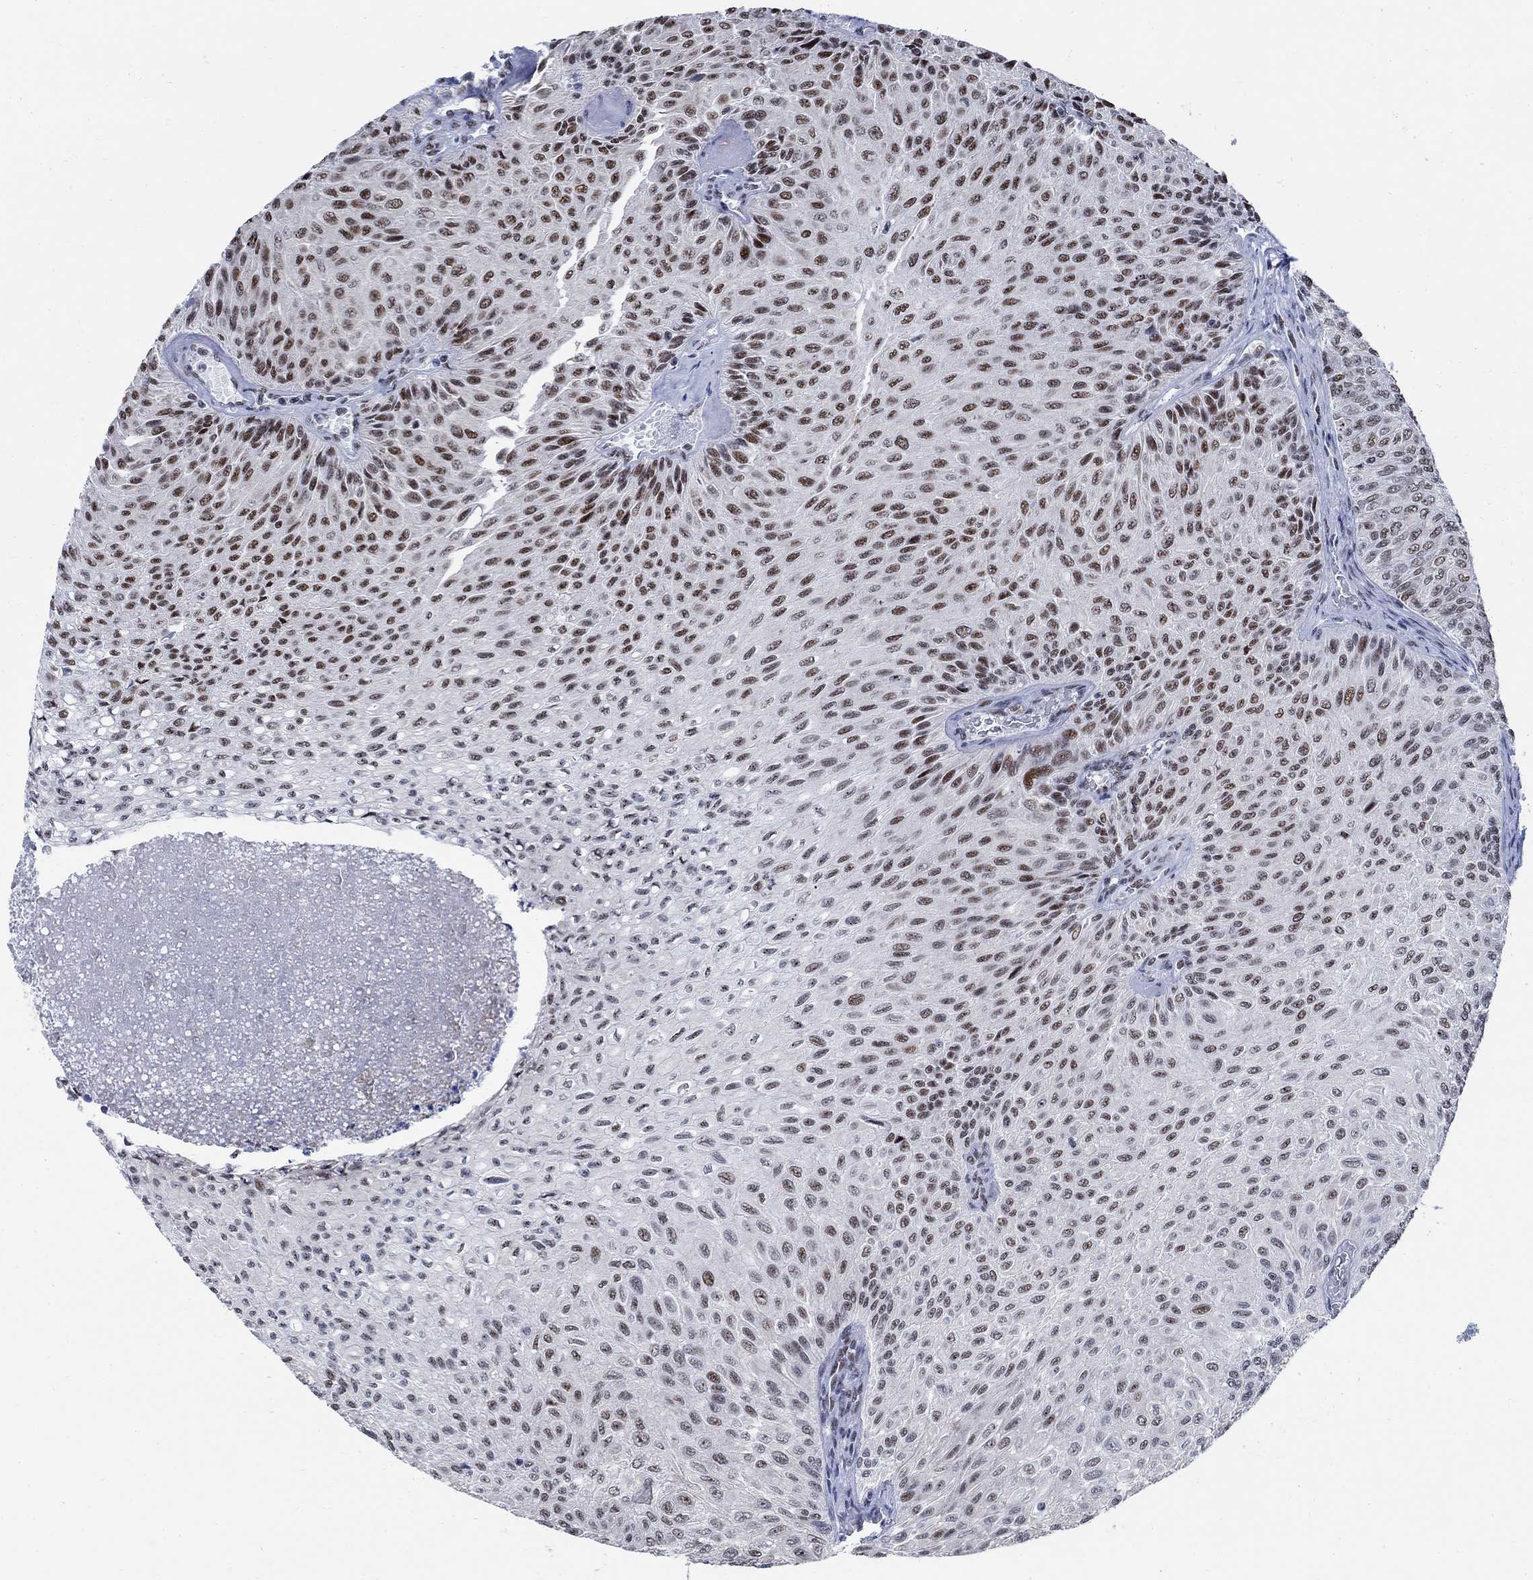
{"staining": {"intensity": "moderate", "quantity": "25%-75%", "location": "nuclear"}, "tissue": "urothelial cancer", "cell_type": "Tumor cells", "image_type": "cancer", "snomed": [{"axis": "morphology", "description": "Urothelial carcinoma, Low grade"}, {"axis": "topography", "description": "Urinary bladder"}], "caption": "The micrograph displays immunohistochemical staining of urothelial cancer. There is moderate nuclear staining is appreciated in about 25%-75% of tumor cells.", "gene": "DLK1", "patient": {"sex": "male", "age": 78}}